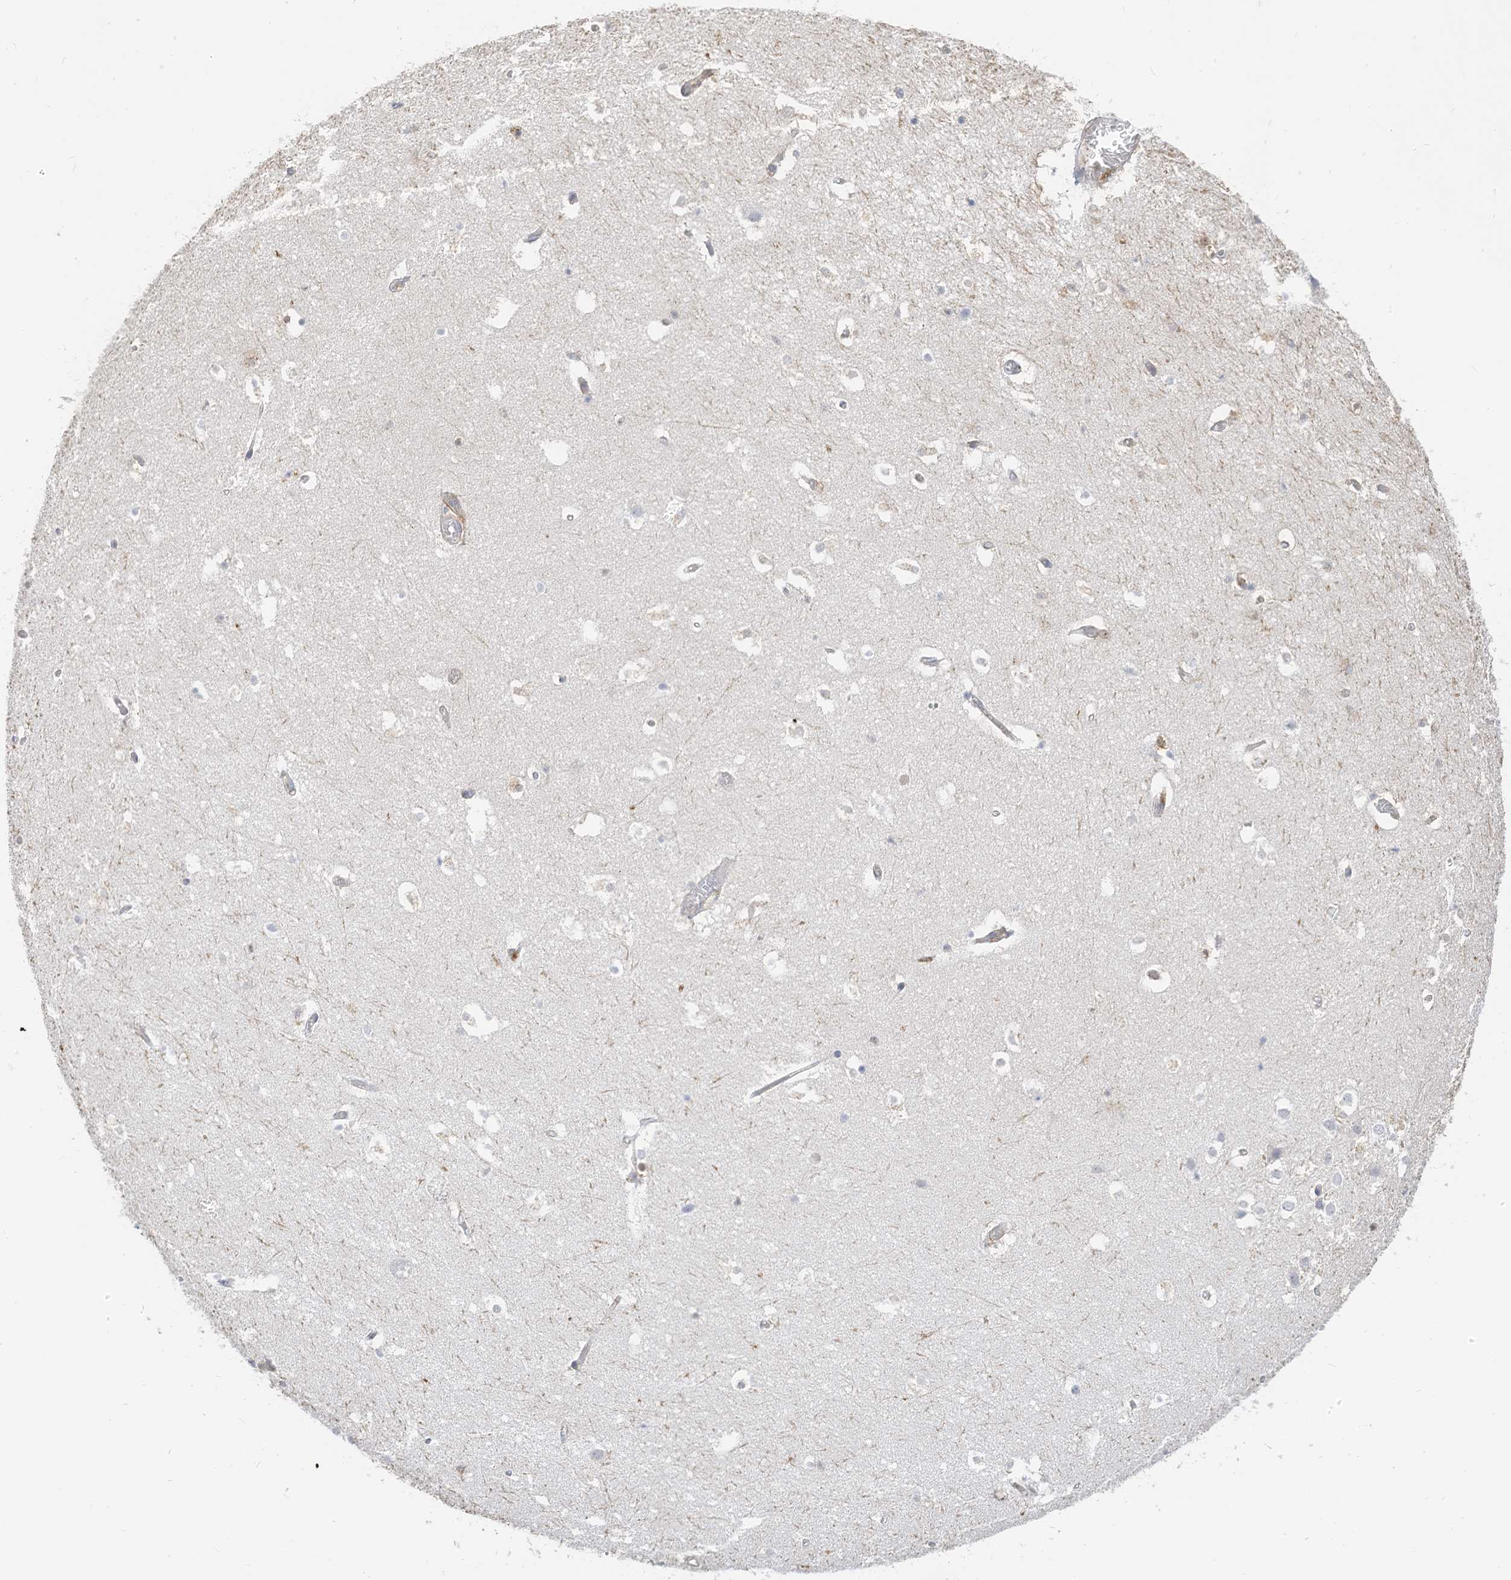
{"staining": {"intensity": "negative", "quantity": "none", "location": "none"}, "tissue": "hippocampus", "cell_type": "Glial cells", "image_type": "normal", "snomed": [{"axis": "morphology", "description": "Normal tissue, NOS"}, {"axis": "topography", "description": "Hippocampus"}], "caption": "Immunohistochemistry (IHC) micrograph of normal human hippocampus stained for a protein (brown), which demonstrates no positivity in glial cells.", "gene": "ATP13A1", "patient": {"sex": "female", "age": 52}}